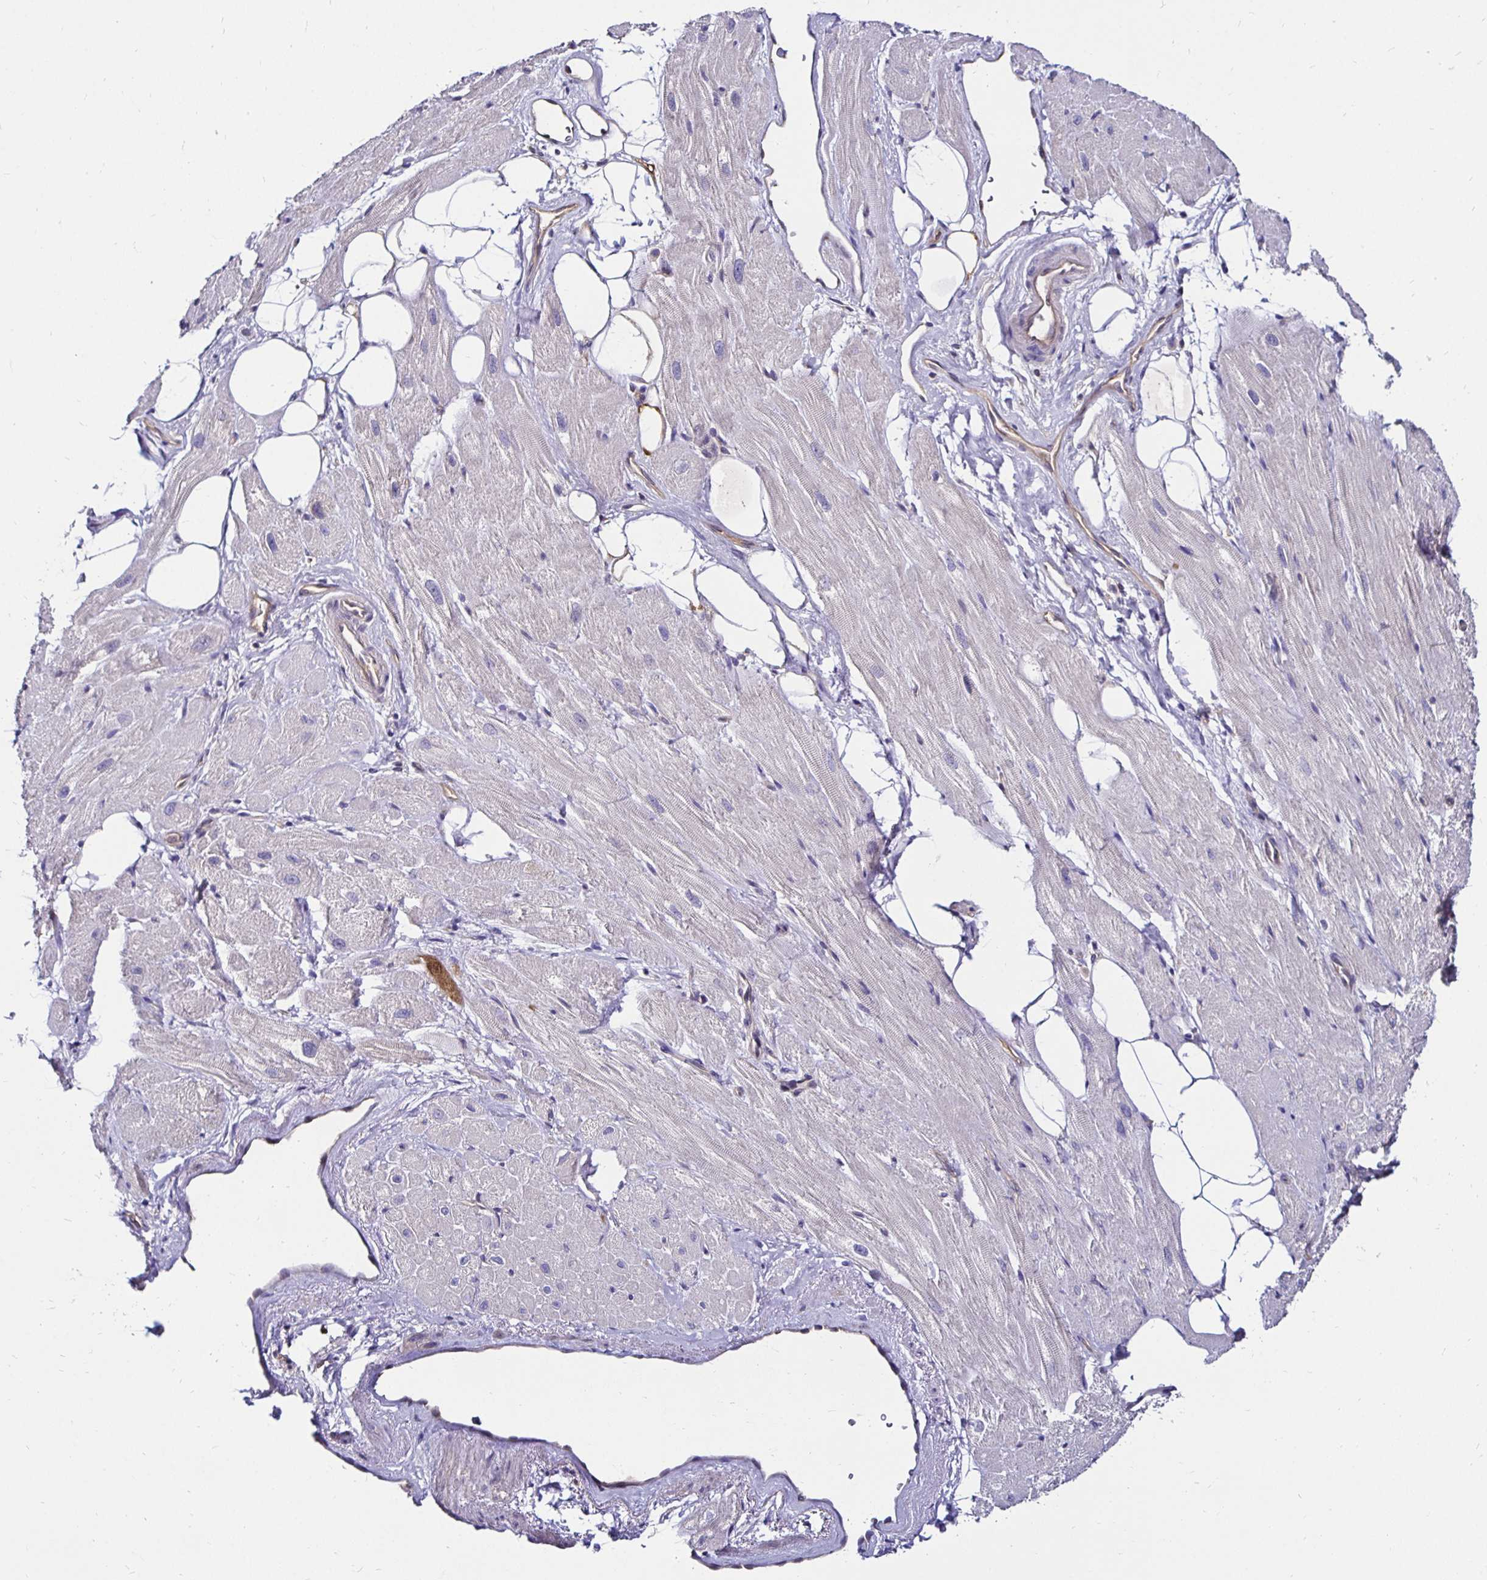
{"staining": {"intensity": "negative", "quantity": "none", "location": "none"}, "tissue": "heart muscle", "cell_type": "Cardiomyocytes", "image_type": "normal", "snomed": [{"axis": "morphology", "description": "Normal tissue, NOS"}, {"axis": "topography", "description": "Heart"}], "caption": "An IHC image of benign heart muscle is shown. There is no staining in cardiomyocytes of heart muscle.", "gene": "TXN", "patient": {"sex": "male", "age": 62}}